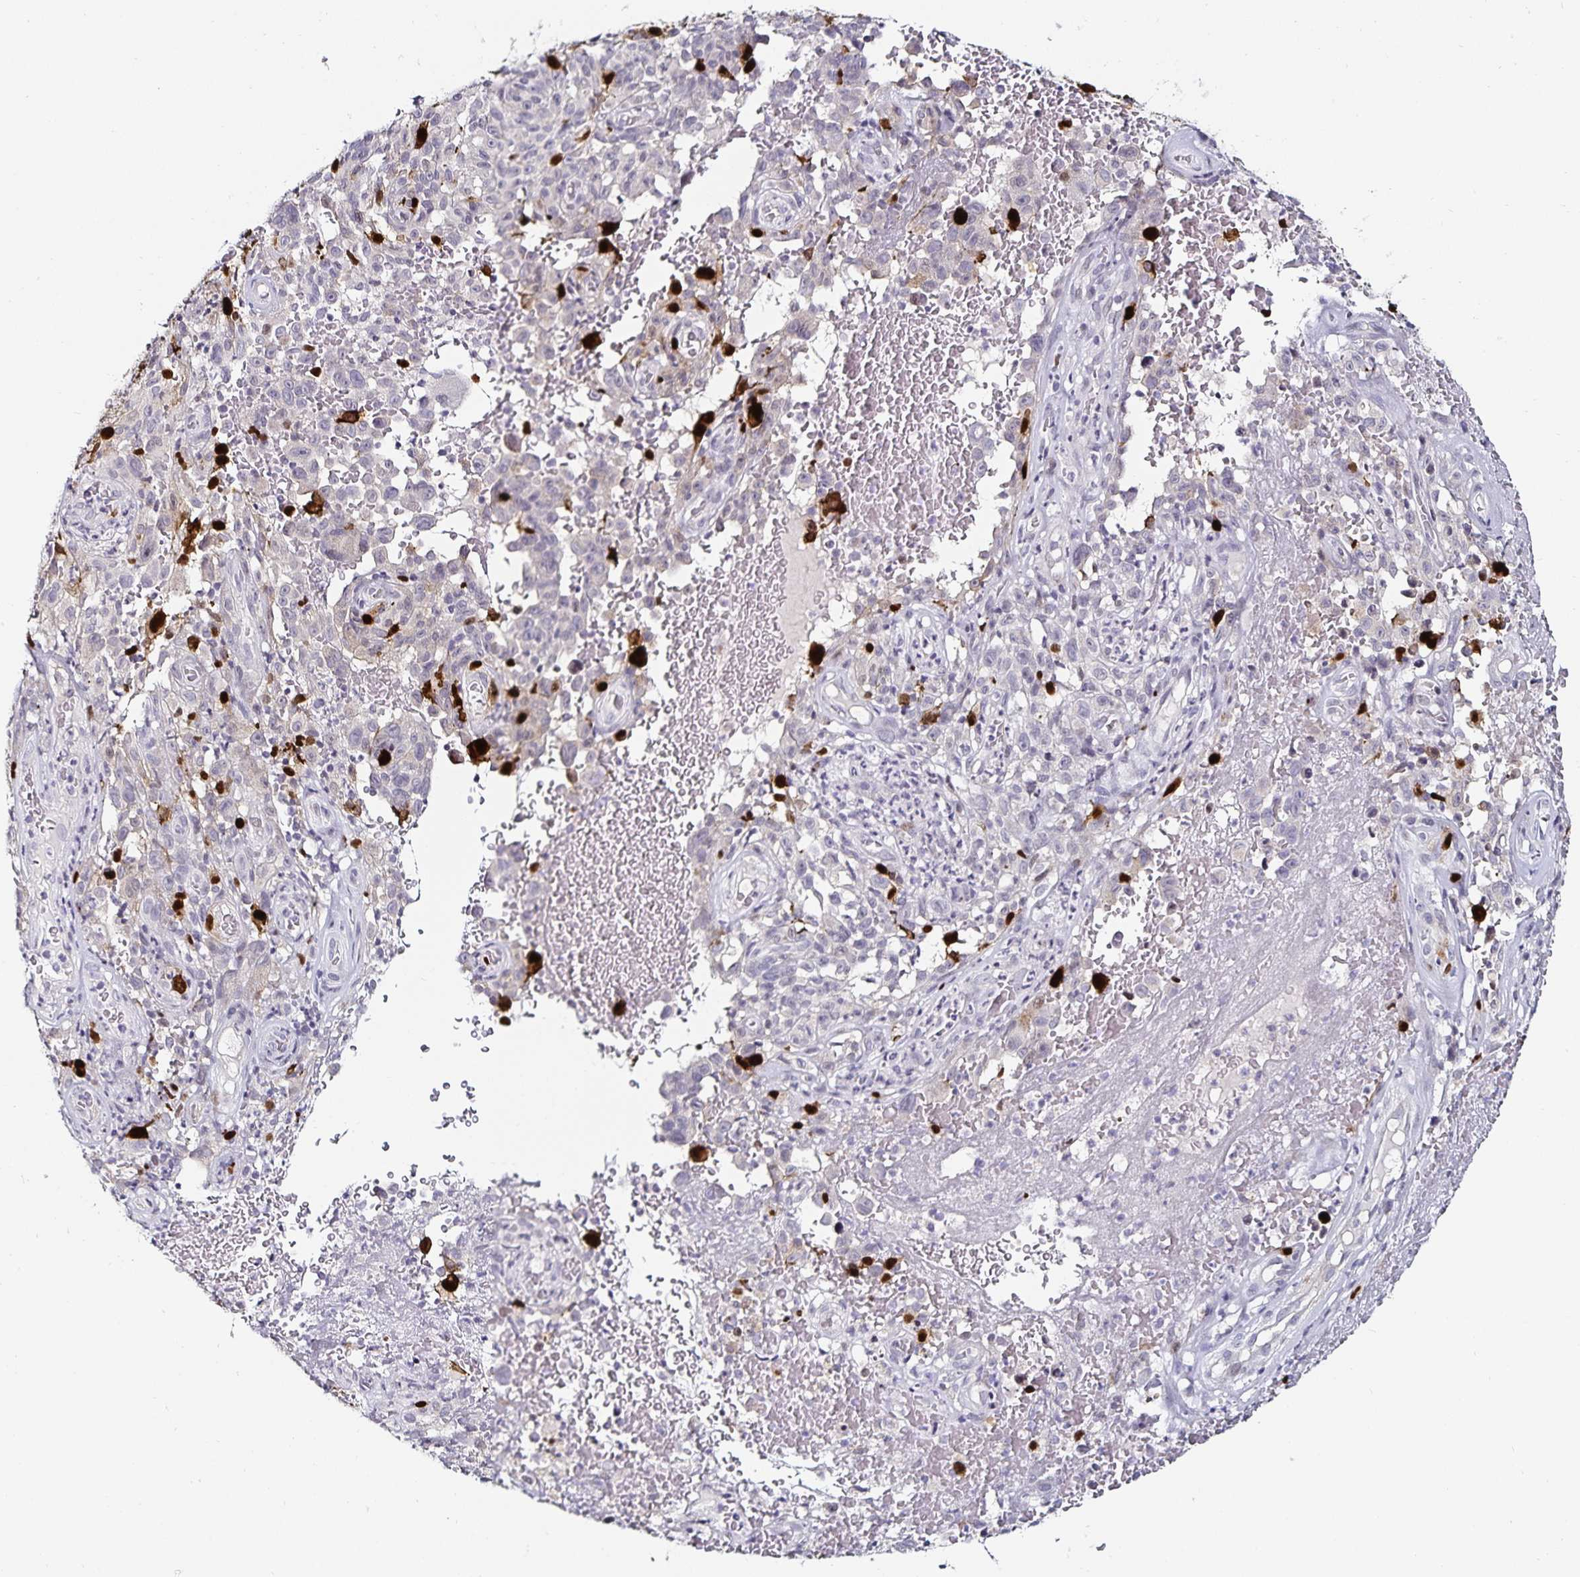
{"staining": {"intensity": "strong", "quantity": "<25%", "location": "nuclear"}, "tissue": "melanoma", "cell_type": "Tumor cells", "image_type": "cancer", "snomed": [{"axis": "morphology", "description": "Malignant melanoma, NOS"}, {"axis": "topography", "description": "Skin"}], "caption": "Immunohistochemical staining of human malignant melanoma exhibits strong nuclear protein positivity in approximately <25% of tumor cells. (IHC, brightfield microscopy, high magnification).", "gene": "ANLN", "patient": {"sex": "female", "age": 82}}